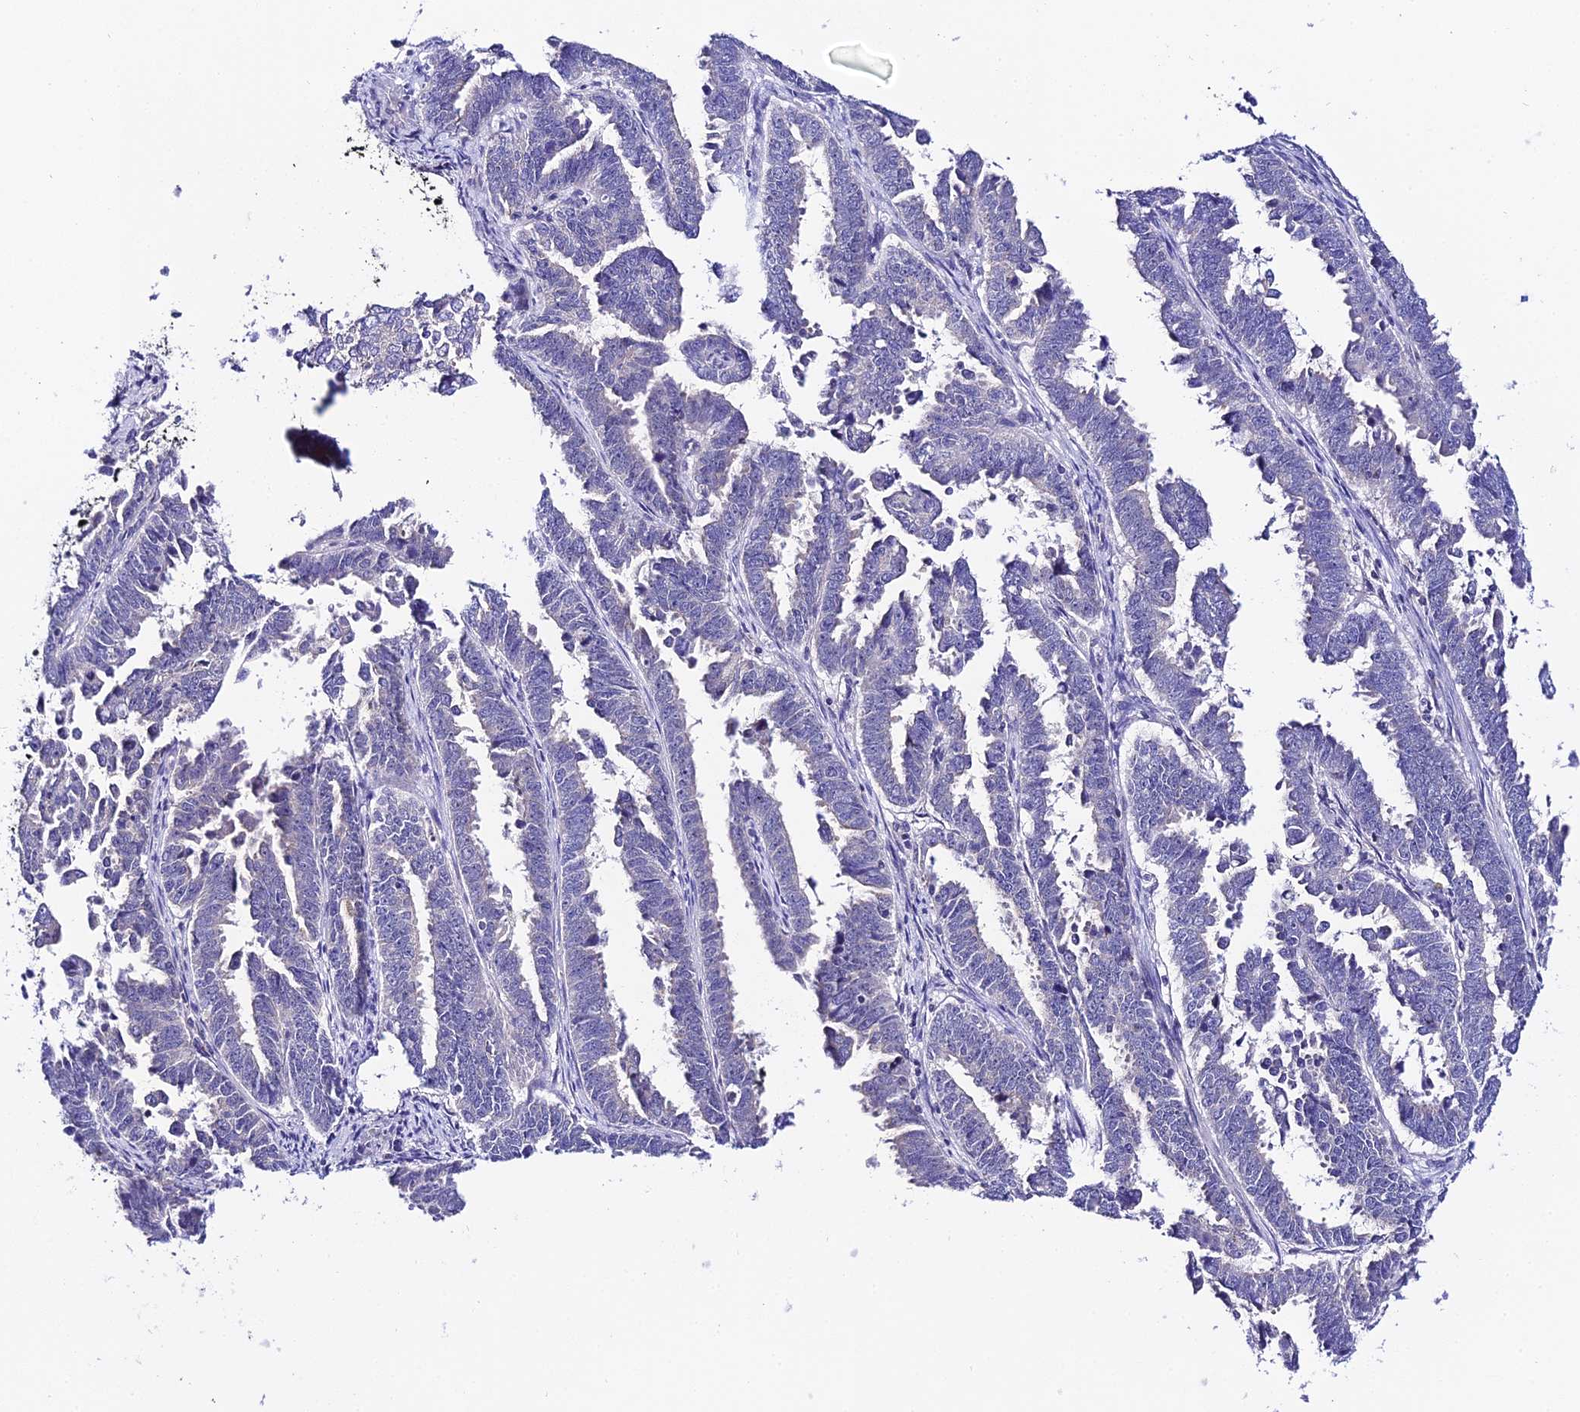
{"staining": {"intensity": "negative", "quantity": "none", "location": "none"}, "tissue": "endometrial cancer", "cell_type": "Tumor cells", "image_type": "cancer", "snomed": [{"axis": "morphology", "description": "Adenocarcinoma, NOS"}, {"axis": "topography", "description": "Endometrium"}], "caption": "IHC photomicrograph of adenocarcinoma (endometrial) stained for a protein (brown), which shows no positivity in tumor cells.", "gene": "ATG16L2", "patient": {"sex": "female", "age": 75}}